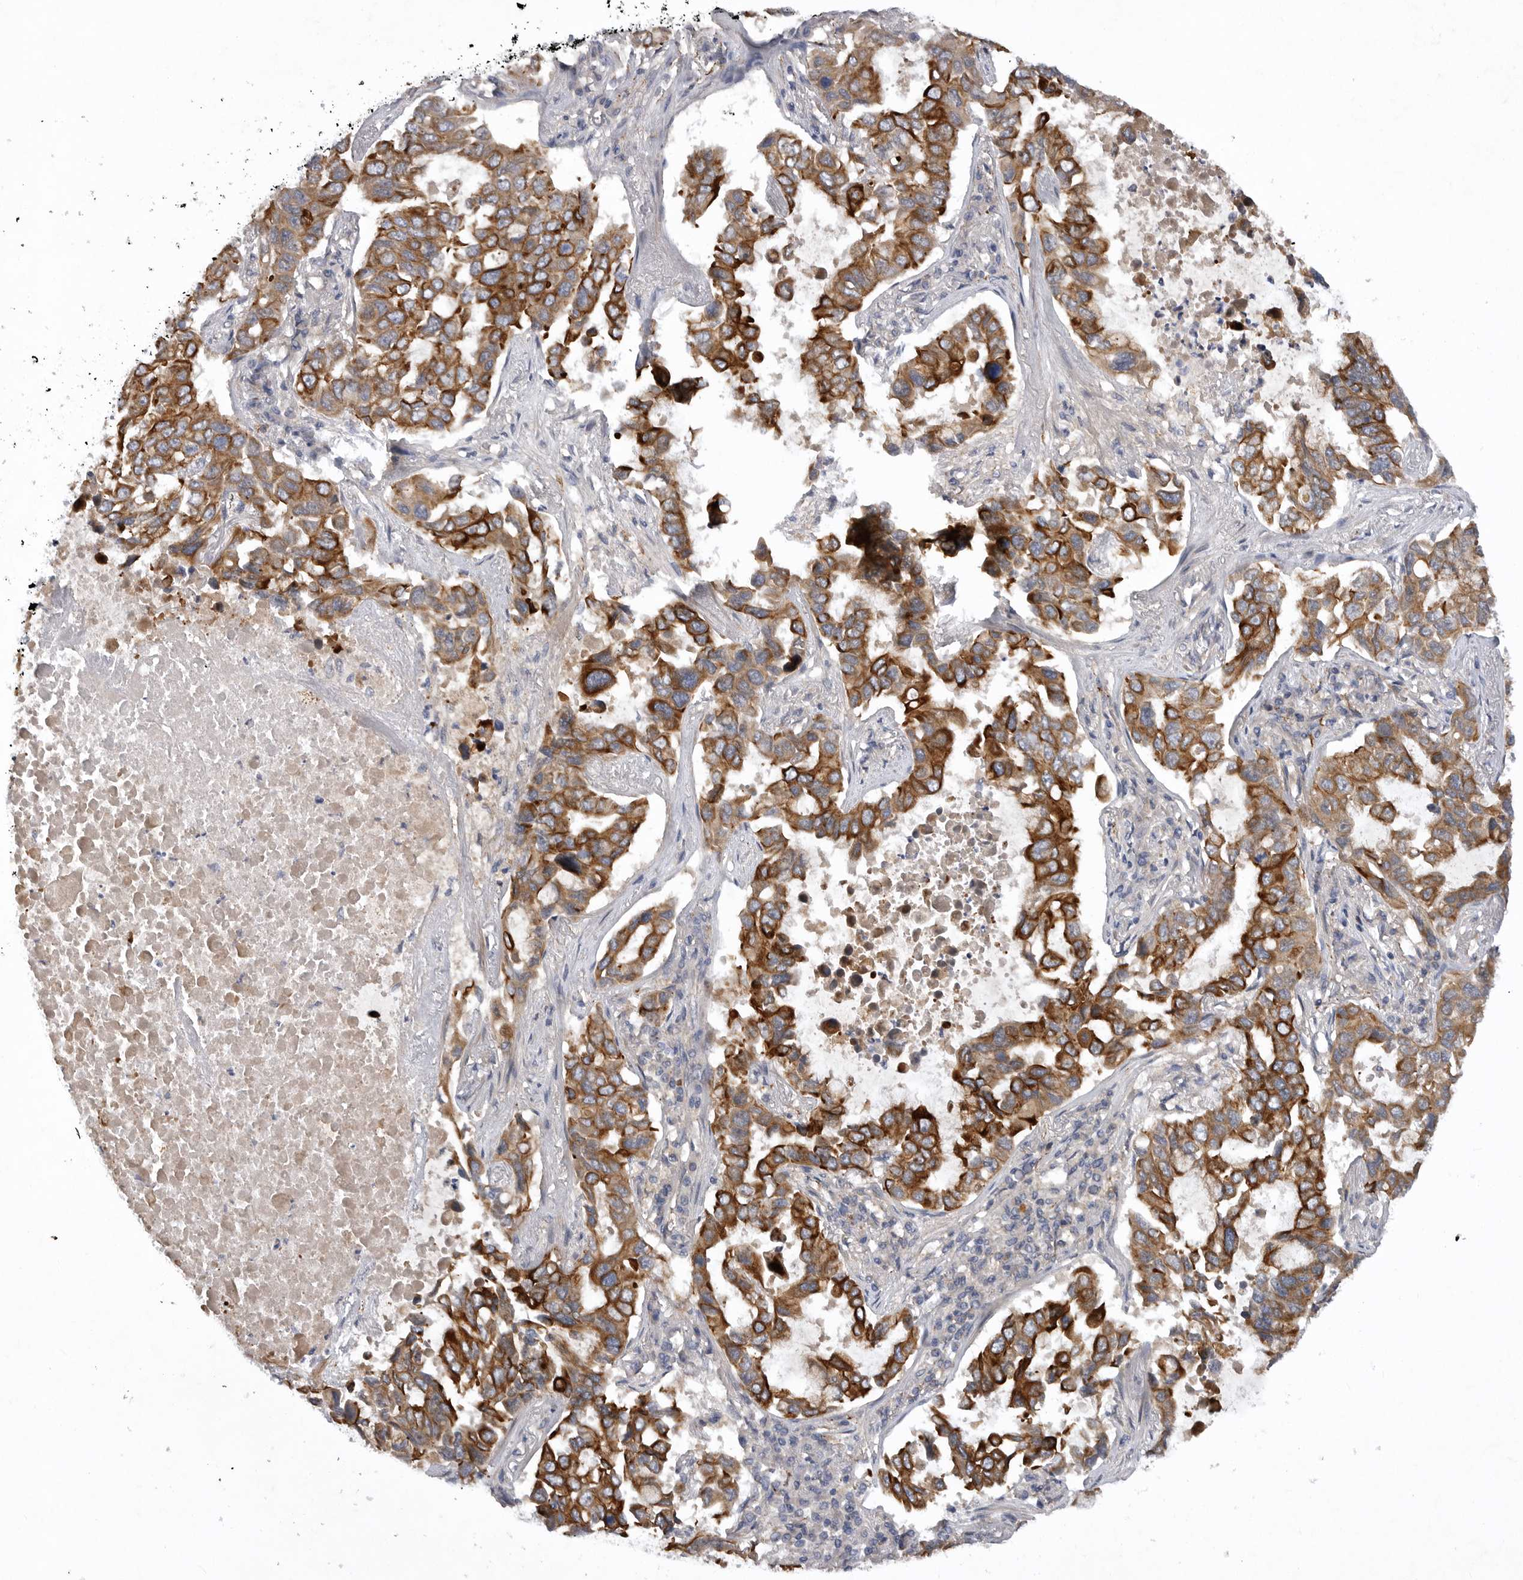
{"staining": {"intensity": "moderate", "quantity": ">75%", "location": "cytoplasmic/membranous"}, "tissue": "lung cancer", "cell_type": "Tumor cells", "image_type": "cancer", "snomed": [{"axis": "morphology", "description": "Adenocarcinoma, NOS"}, {"axis": "topography", "description": "Lung"}], "caption": "Brown immunohistochemical staining in lung adenocarcinoma shows moderate cytoplasmic/membranous staining in approximately >75% of tumor cells. (DAB IHC with brightfield microscopy, high magnification).", "gene": "DHDDS", "patient": {"sex": "male", "age": 64}}